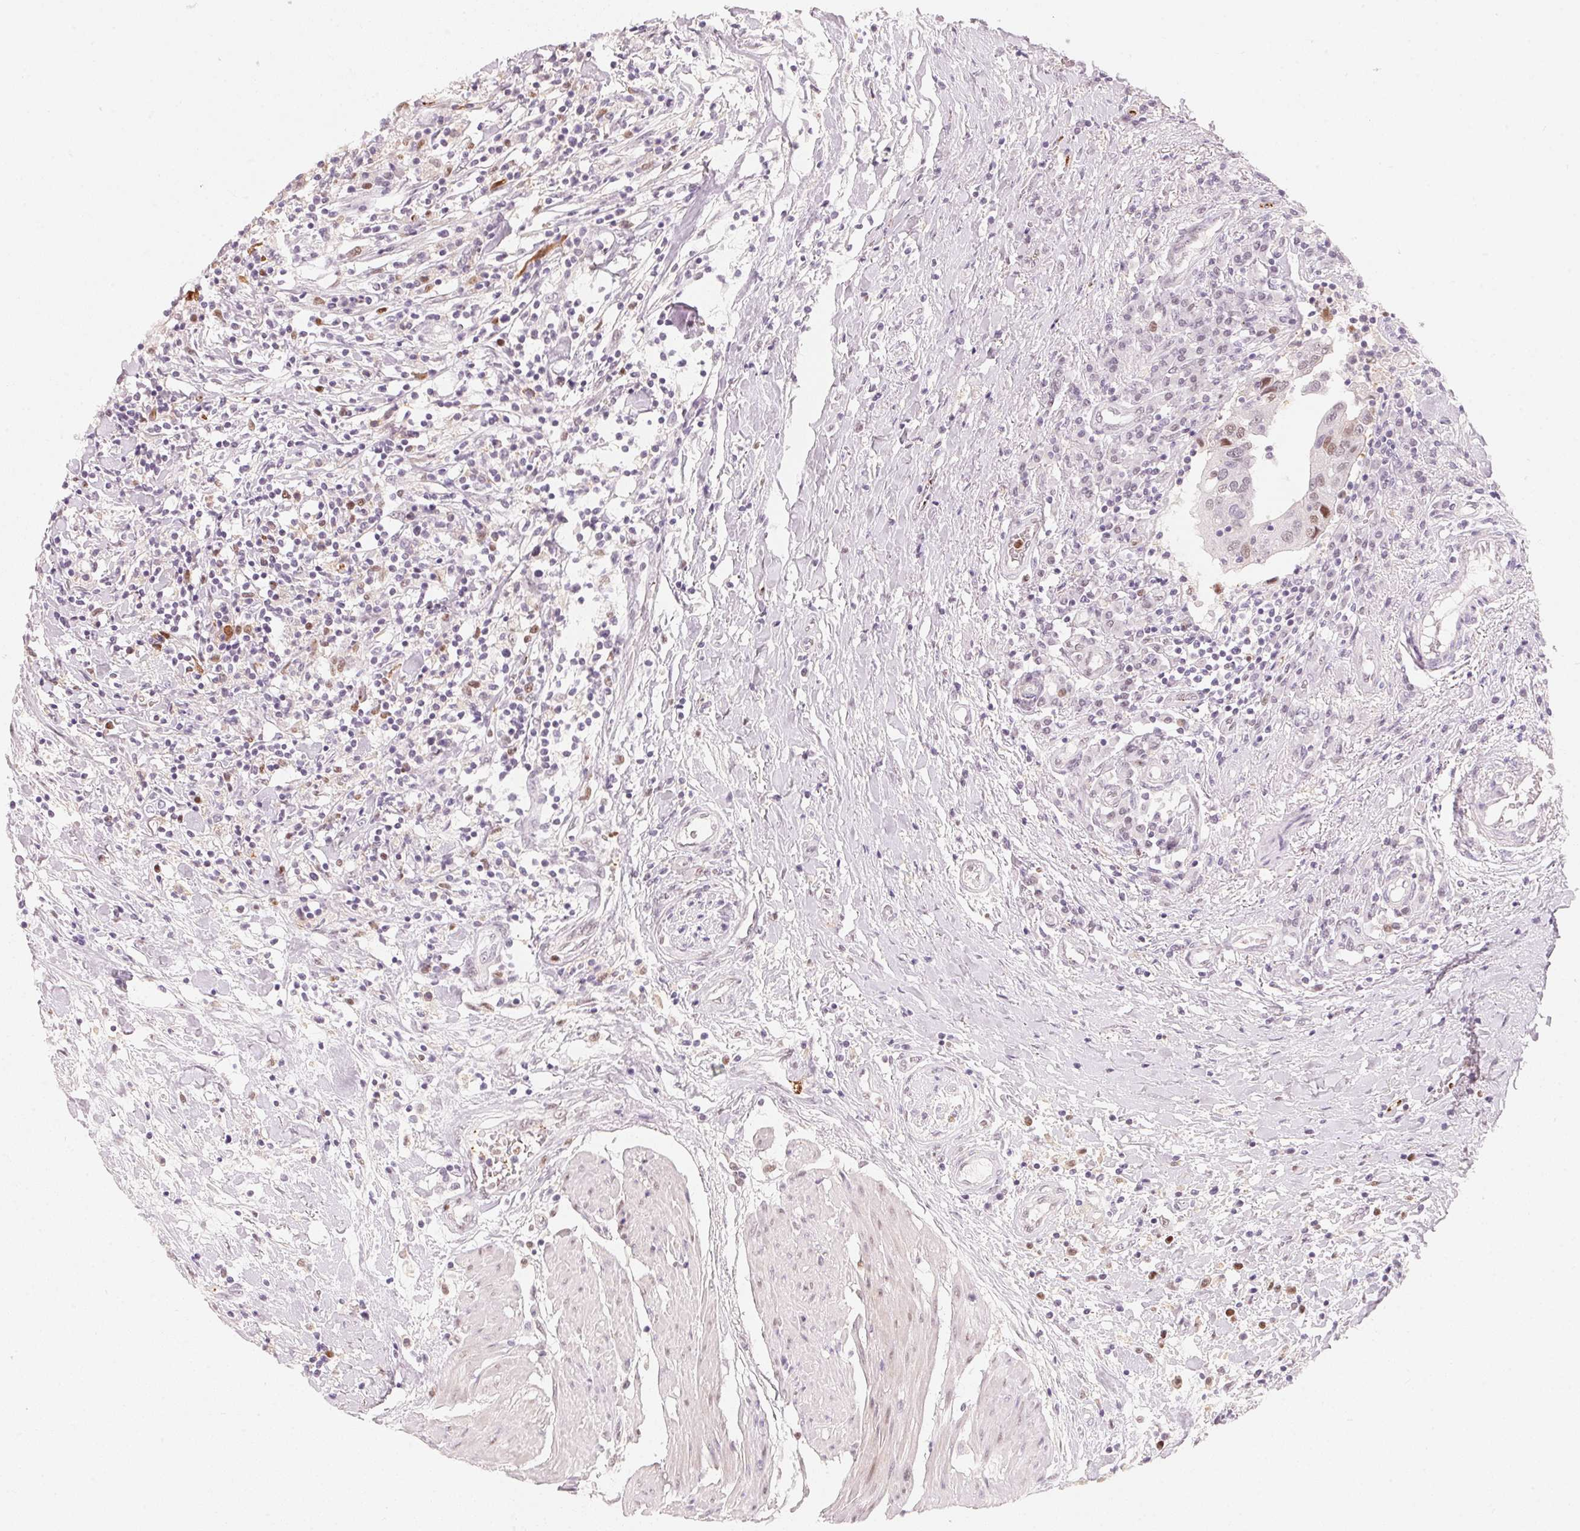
{"staining": {"intensity": "negative", "quantity": "none", "location": "none"}, "tissue": "urothelial cancer", "cell_type": "Tumor cells", "image_type": "cancer", "snomed": [{"axis": "morphology", "description": "Urothelial carcinoma, High grade"}, {"axis": "topography", "description": "Urinary bladder"}], "caption": "High-grade urothelial carcinoma was stained to show a protein in brown. There is no significant expression in tumor cells.", "gene": "ARHGAP22", "patient": {"sex": "male", "age": 61}}